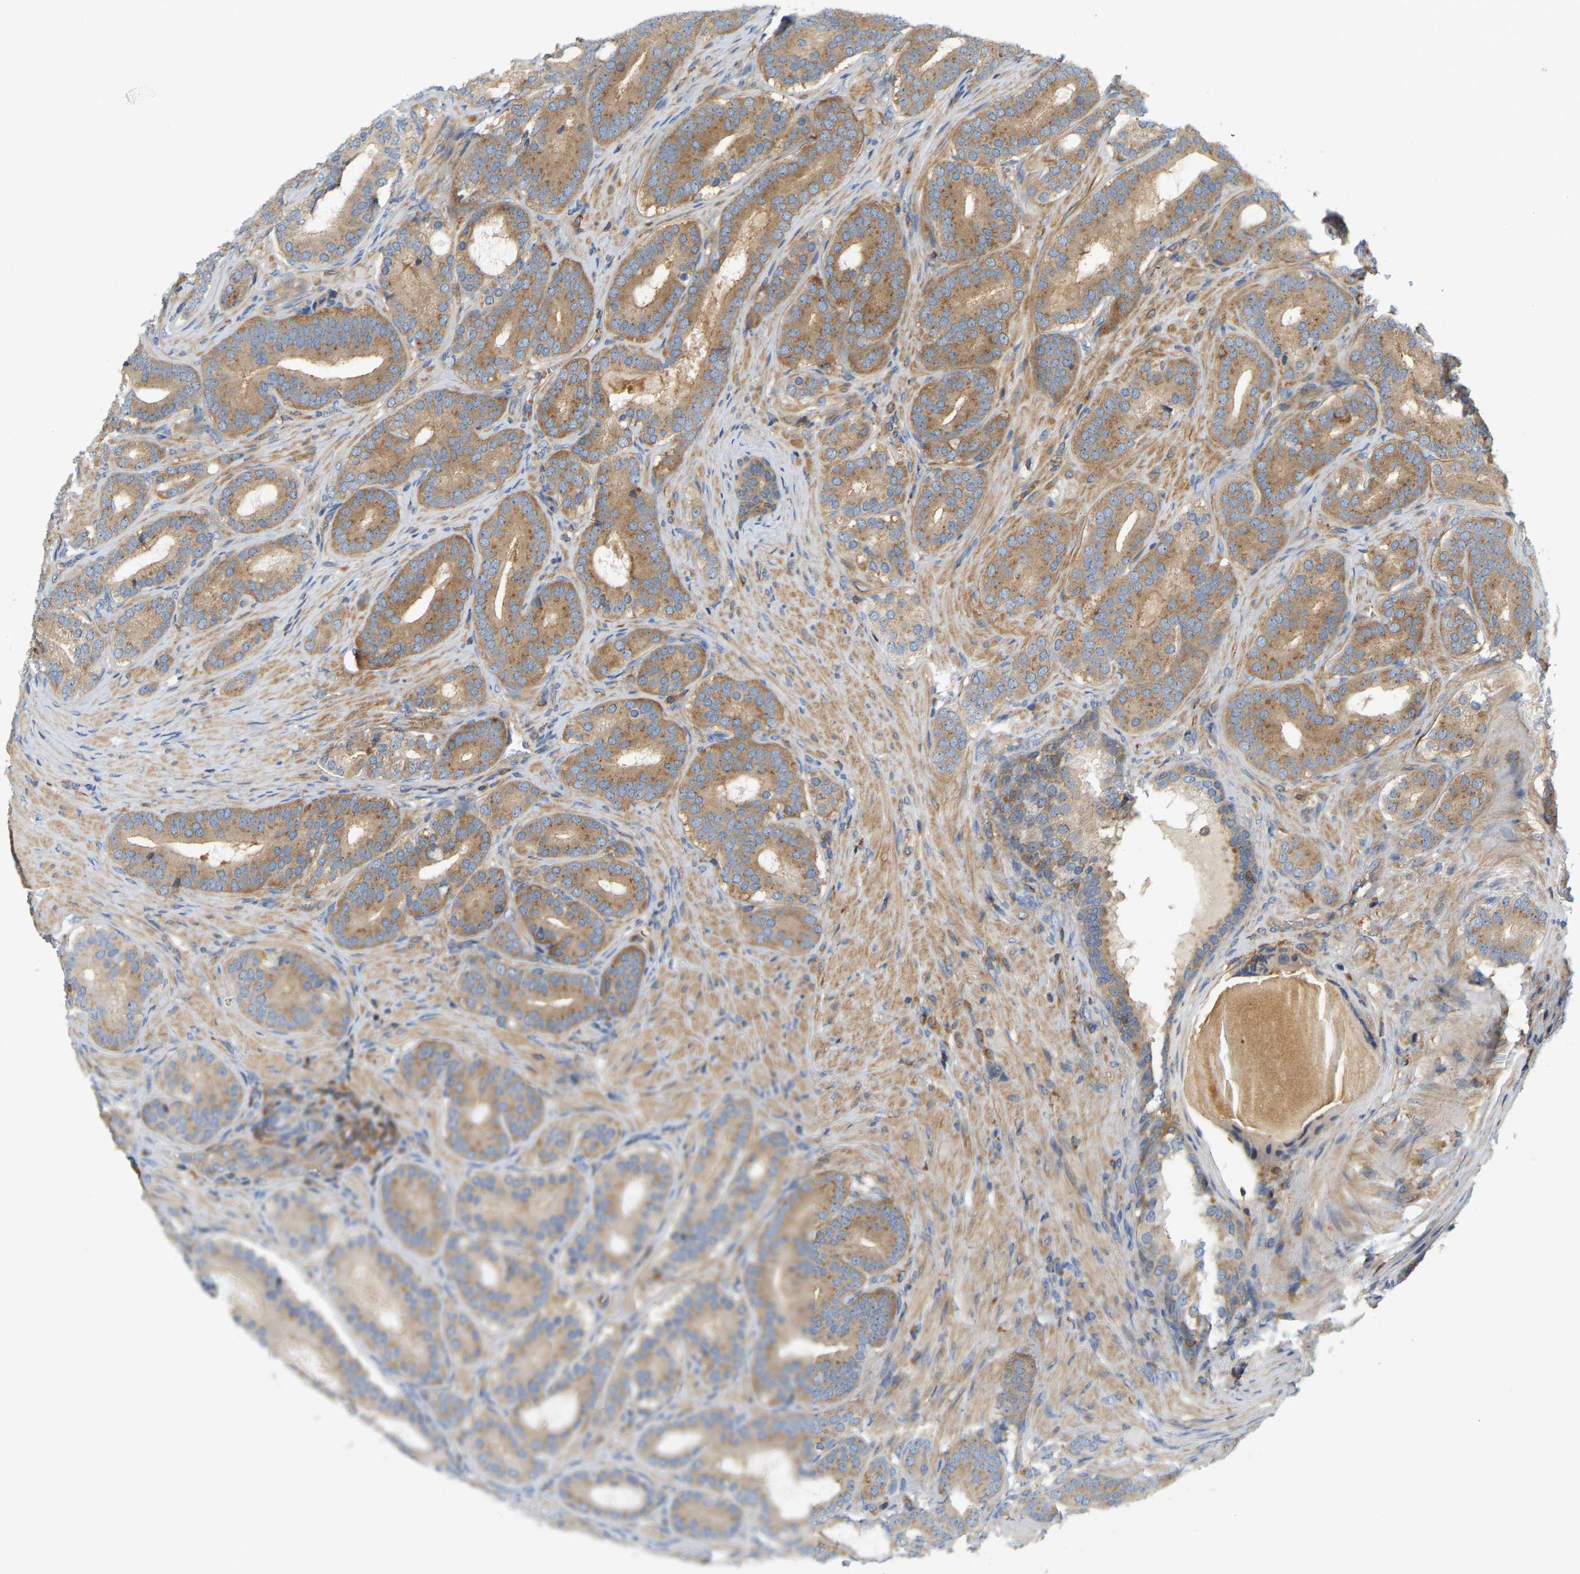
{"staining": {"intensity": "moderate", "quantity": ">75%", "location": "cytoplasmic/membranous"}, "tissue": "prostate cancer", "cell_type": "Tumor cells", "image_type": "cancer", "snomed": [{"axis": "morphology", "description": "Adenocarcinoma, High grade"}, {"axis": "topography", "description": "Prostate"}], "caption": "Approximately >75% of tumor cells in prostate high-grade adenocarcinoma show moderate cytoplasmic/membranous protein expression as visualized by brown immunohistochemical staining.", "gene": "AKAP13", "patient": {"sex": "male", "age": 60}}